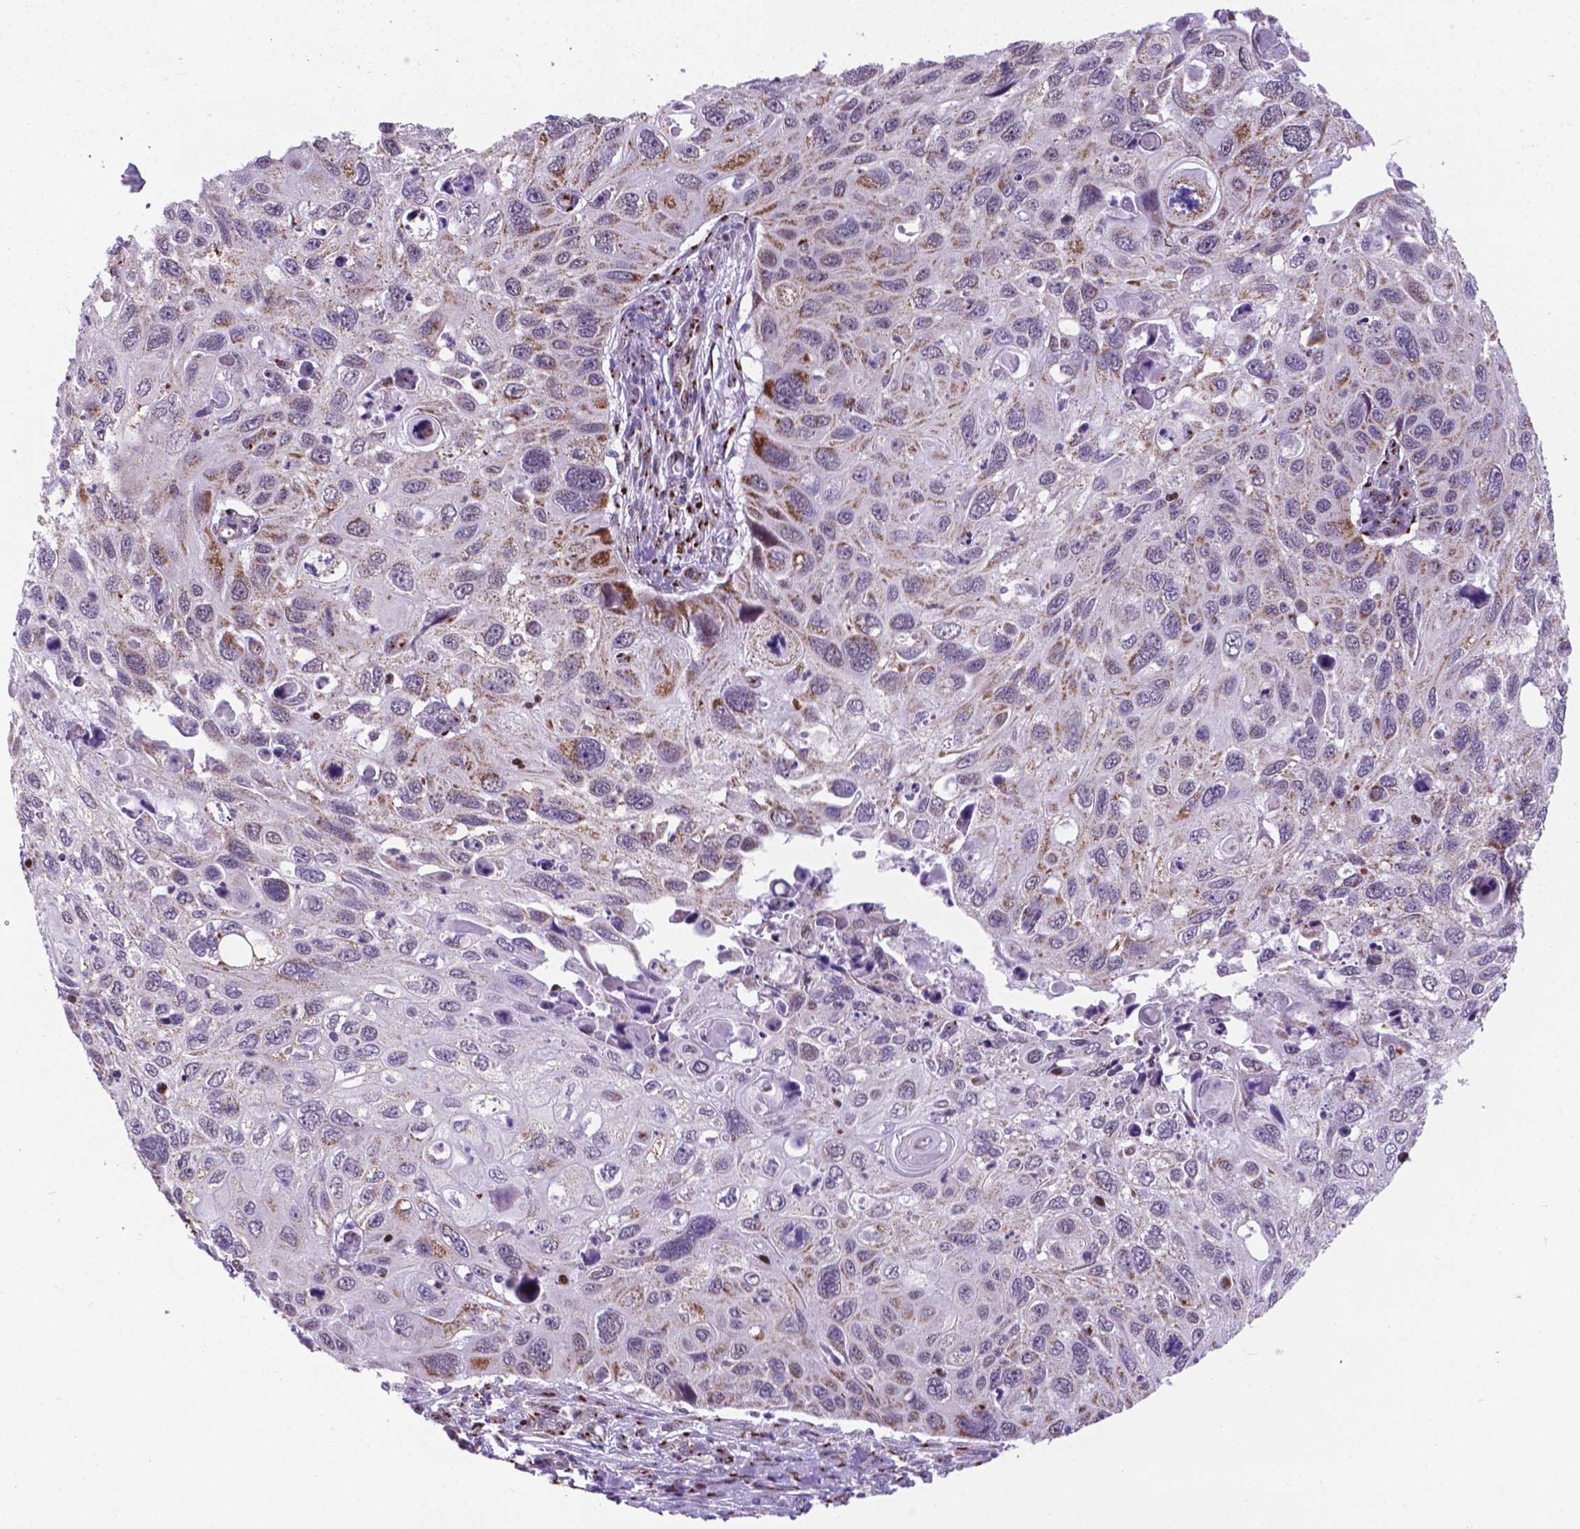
{"staining": {"intensity": "moderate", "quantity": "25%-75%", "location": "cytoplasmic/membranous"}, "tissue": "cervical cancer", "cell_type": "Tumor cells", "image_type": "cancer", "snomed": [{"axis": "morphology", "description": "Squamous cell carcinoma, NOS"}, {"axis": "topography", "description": "Cervix"}], "caption": "A brown stain shows moderate cytoplasmic/membranous expression of a protein in squamous cell carcinoma (cervical) tumor cells. (DAB (3,3'-diaminobenzidine) IHC, brown staining for protein, blue staining for nuclei).", "gene": "MRPL10", "patient": {"sex": "female", "age": 70}}